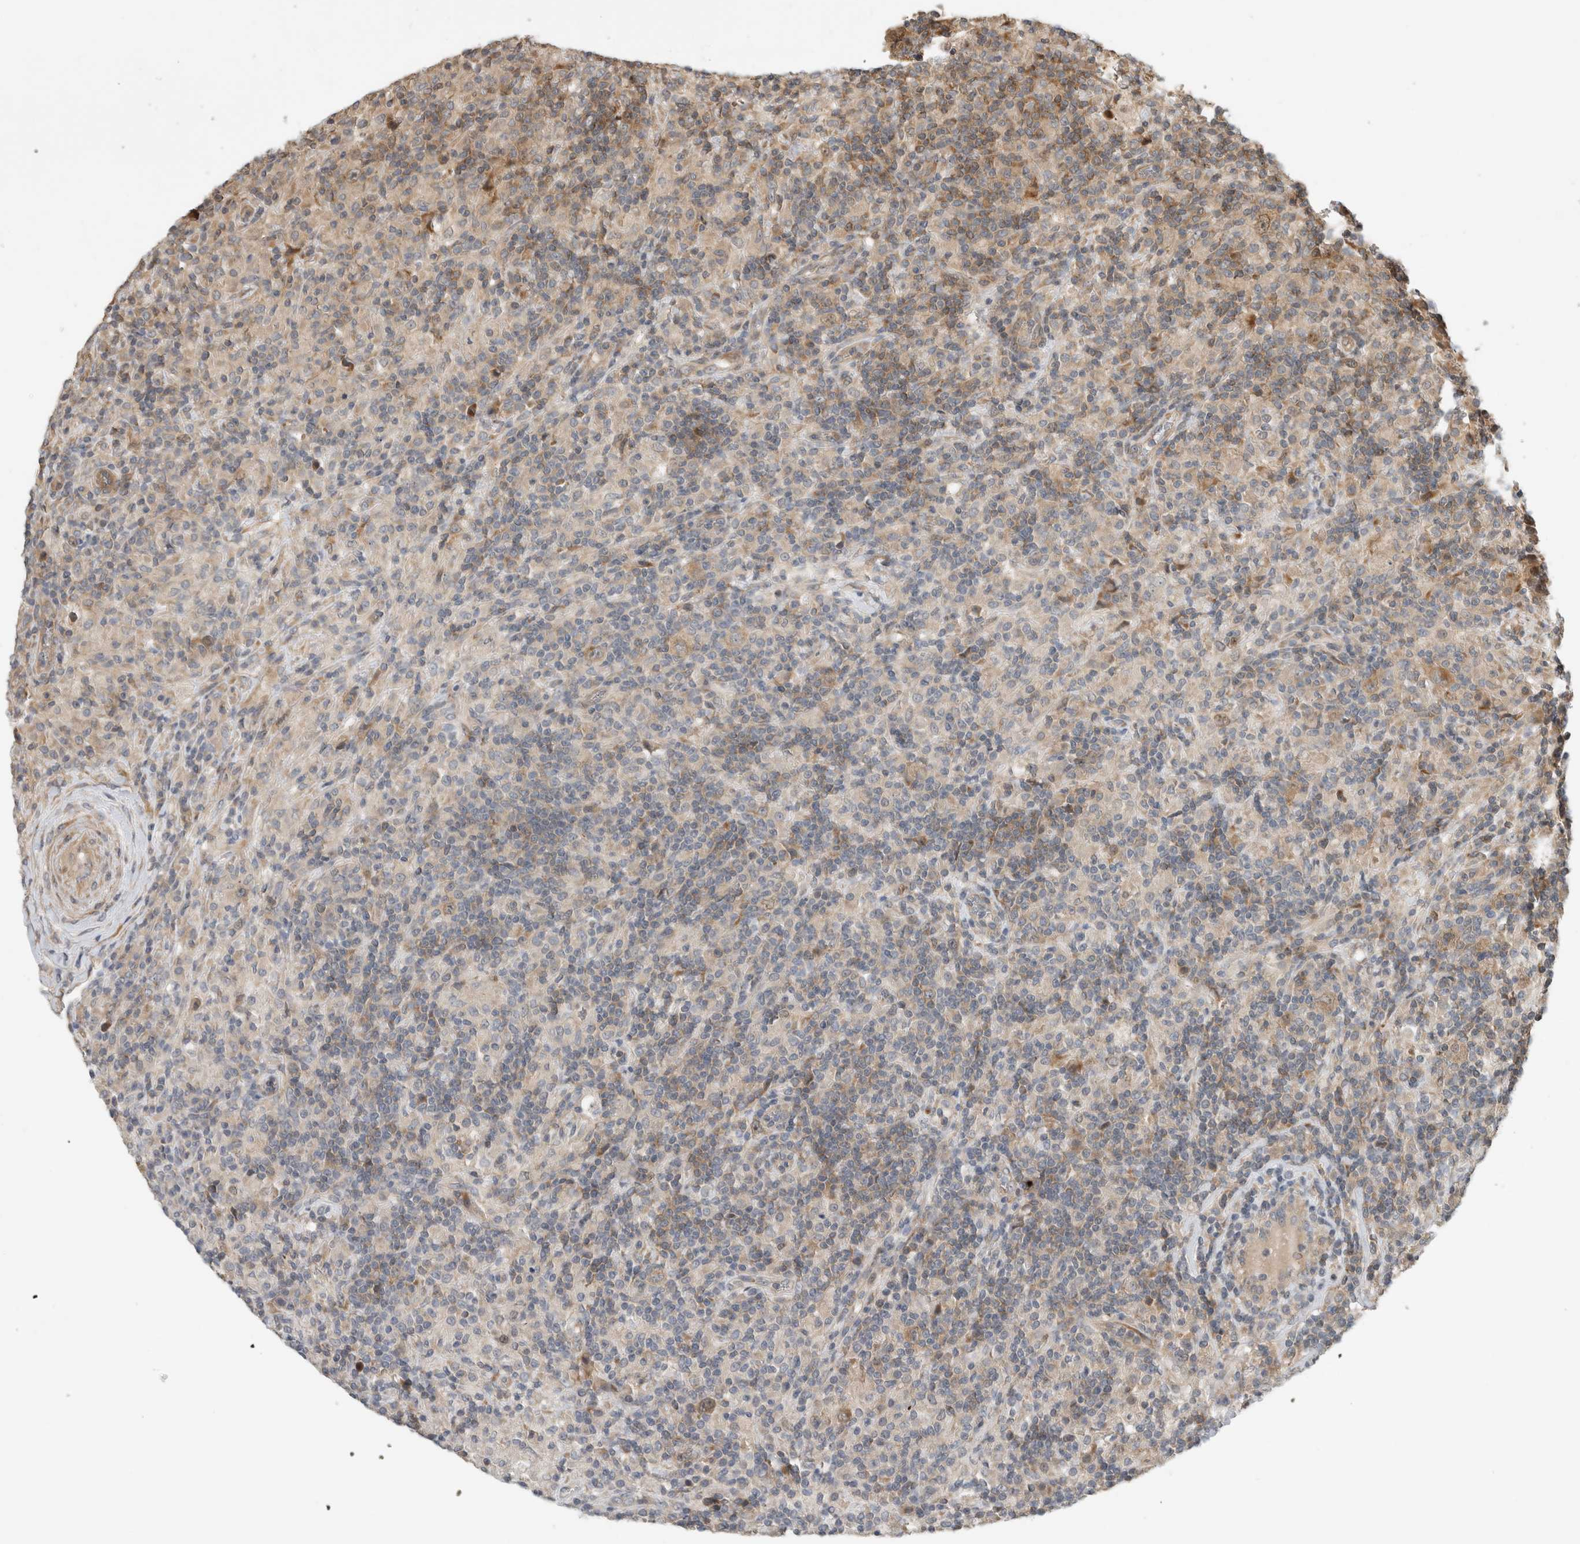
{"staining": {"intensity": "moderate", "quantity": "<25%", "location": "cytoplasmic/membranous"}, "tissue": "lymphoma", "cell_type": "Tumor cells", "image_type": "cancer", "snomed": [{"axis": "morphology", "description": "Hodgkin's disease, NOS"}, {"axis": "topography", "description": "Lymph node"}], "caption": "Lymphoma stained with immunohistochemistry (IHC) displays moderate cytoplasmic/membranous expression in about <25% of tumor cells.", "gene": "PCDHB15", "patient": {"sex": "male", "age": 70}}